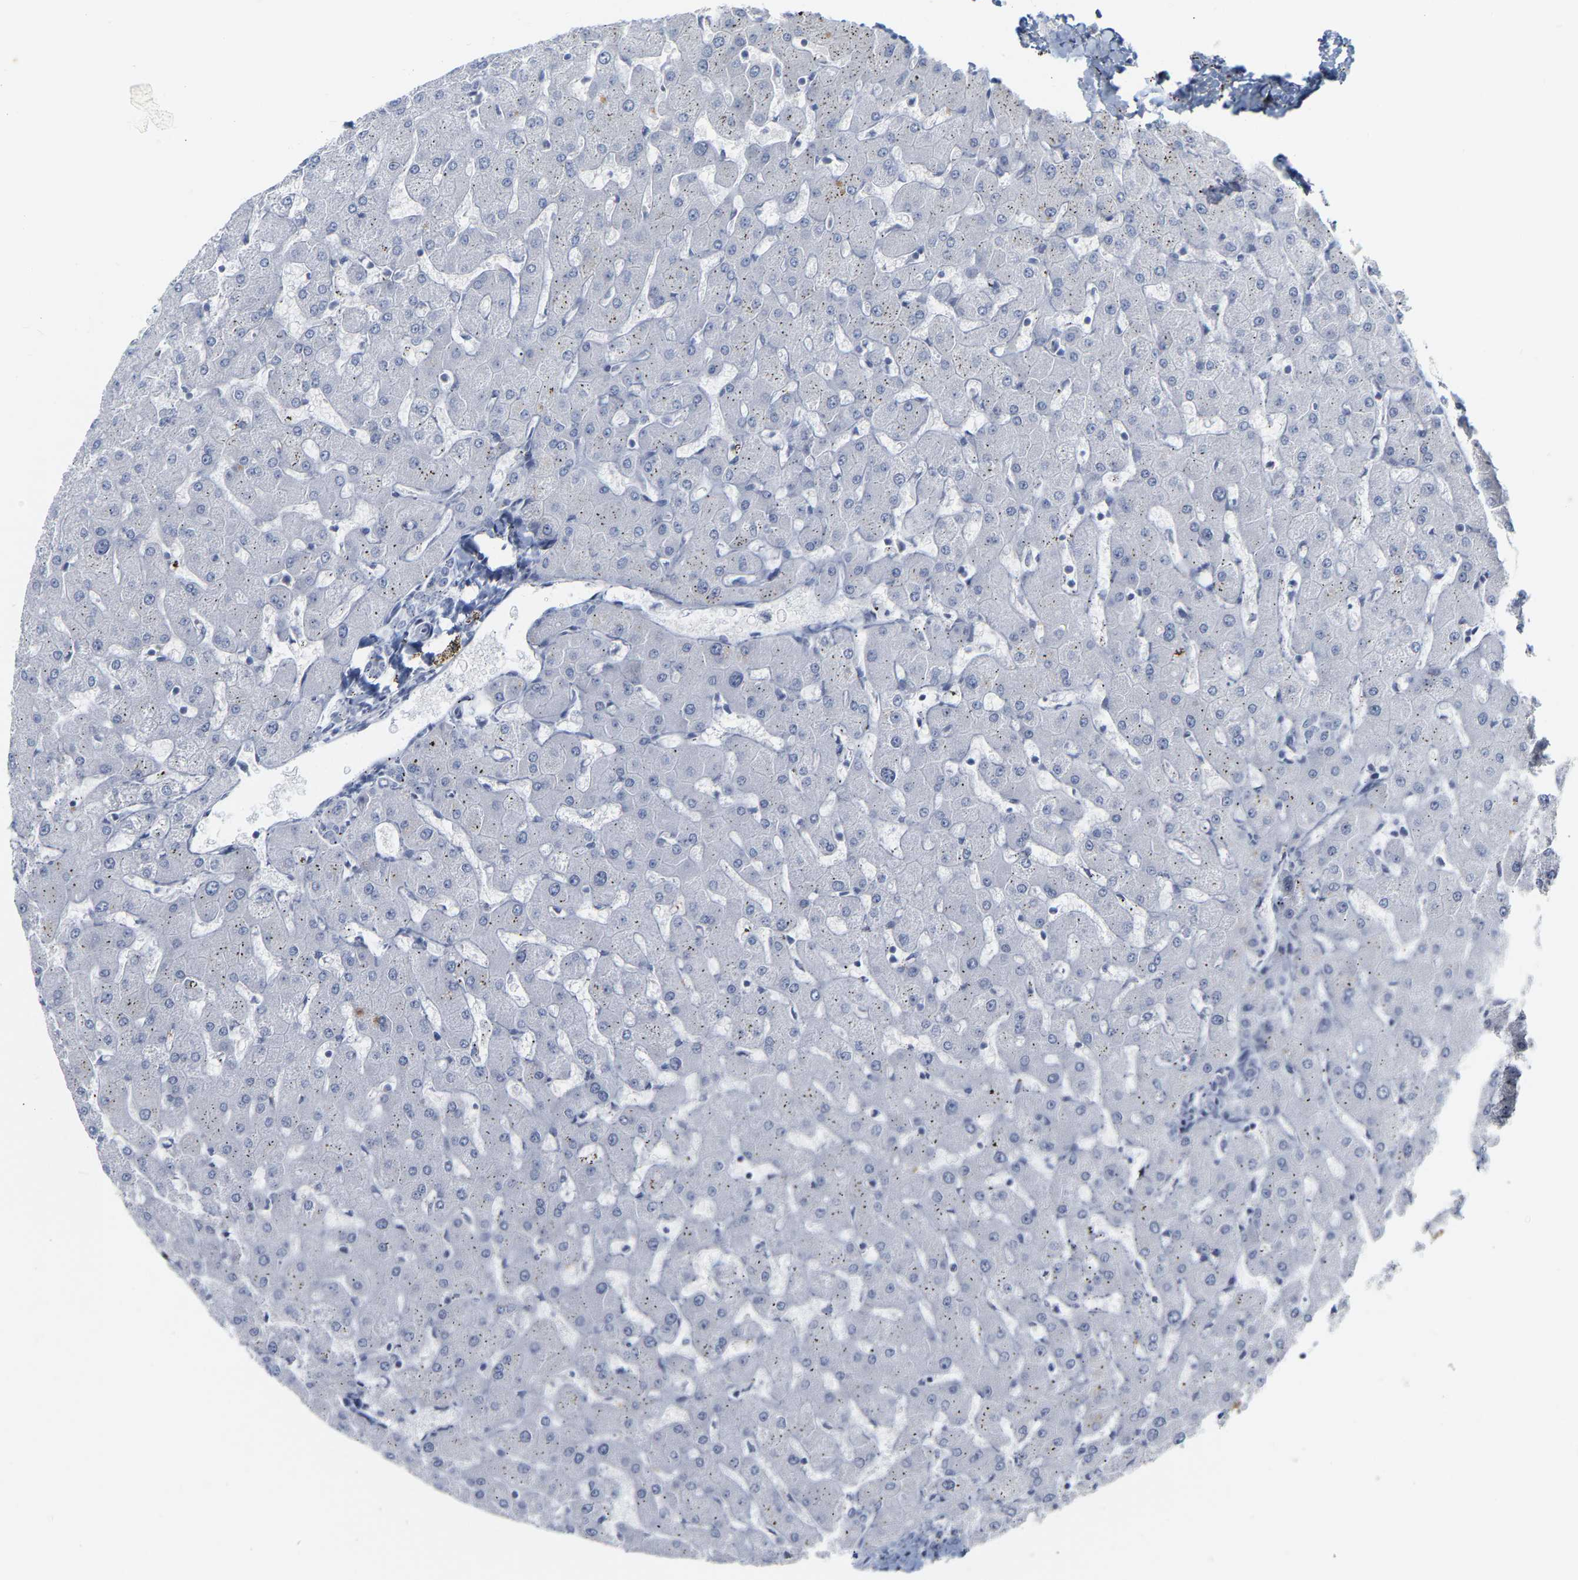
{"staining": {"intensity": "negative", "quantity": "none", "location": "none"}, "tissue": "liver", "cell_type": "Cholangiocytes", "image_type": "normal", "snomed": [{"axis": "morphology", "description": "Normal tissue, NOS"}, {"axis": "topography", "description": "Liver"}], "caption": "High power microscopy histopathology image of an immunohistochemistry image of normal liver, revealing no significant positivity in cholangiocytes. (Stains: DAB immunohistochemistry with hematoxylin counter stain, Microscopy: brightfield microscopy at high magnification).", "gene": "GNAS", "patient": {"sex": "female", "age": 63}}